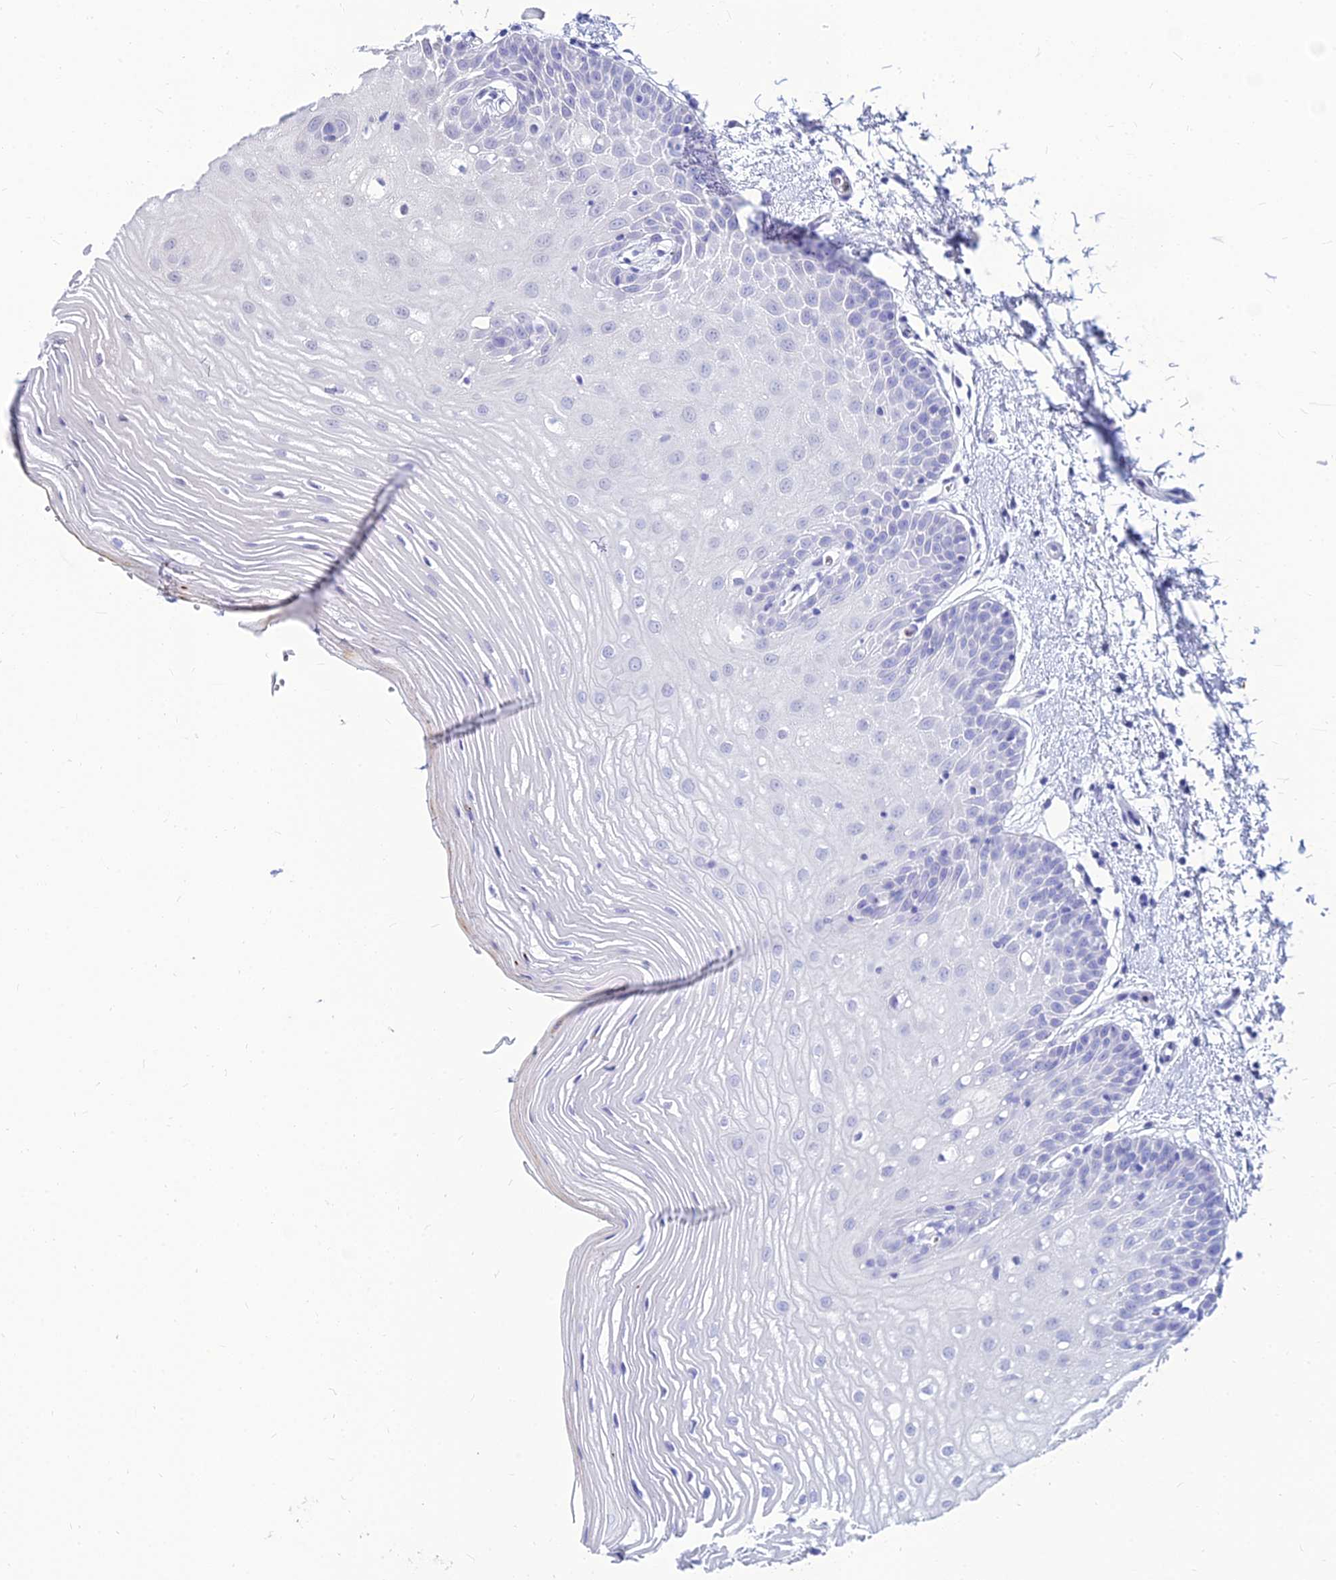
{"staining": {"intensity": "negative", "quantity": "none", "location": "none"}, "tissue": "oral mucosa", "cell_type": "Squamous epithelial cells", "image_type": "normal", "snomed": [{"axis": "morphology", "description": "Normal tissue, NOS"}, {"axis": "topography", "description": "Oral tissue"}, {"axis": "topography", "description": "Tounge, NOS"}], "caption": "The photomicrograph displays no significant staining in squamous epithelial cells of oral mucosa. (Stains: DAB (3,3'-diaminobenzidine) IHC with hematoxylin counter stain, Microscopy: brightfield microscopy at high magnification).", "gene": "GOLGA6A", "patient": {"sex": "female", "age": 73}}